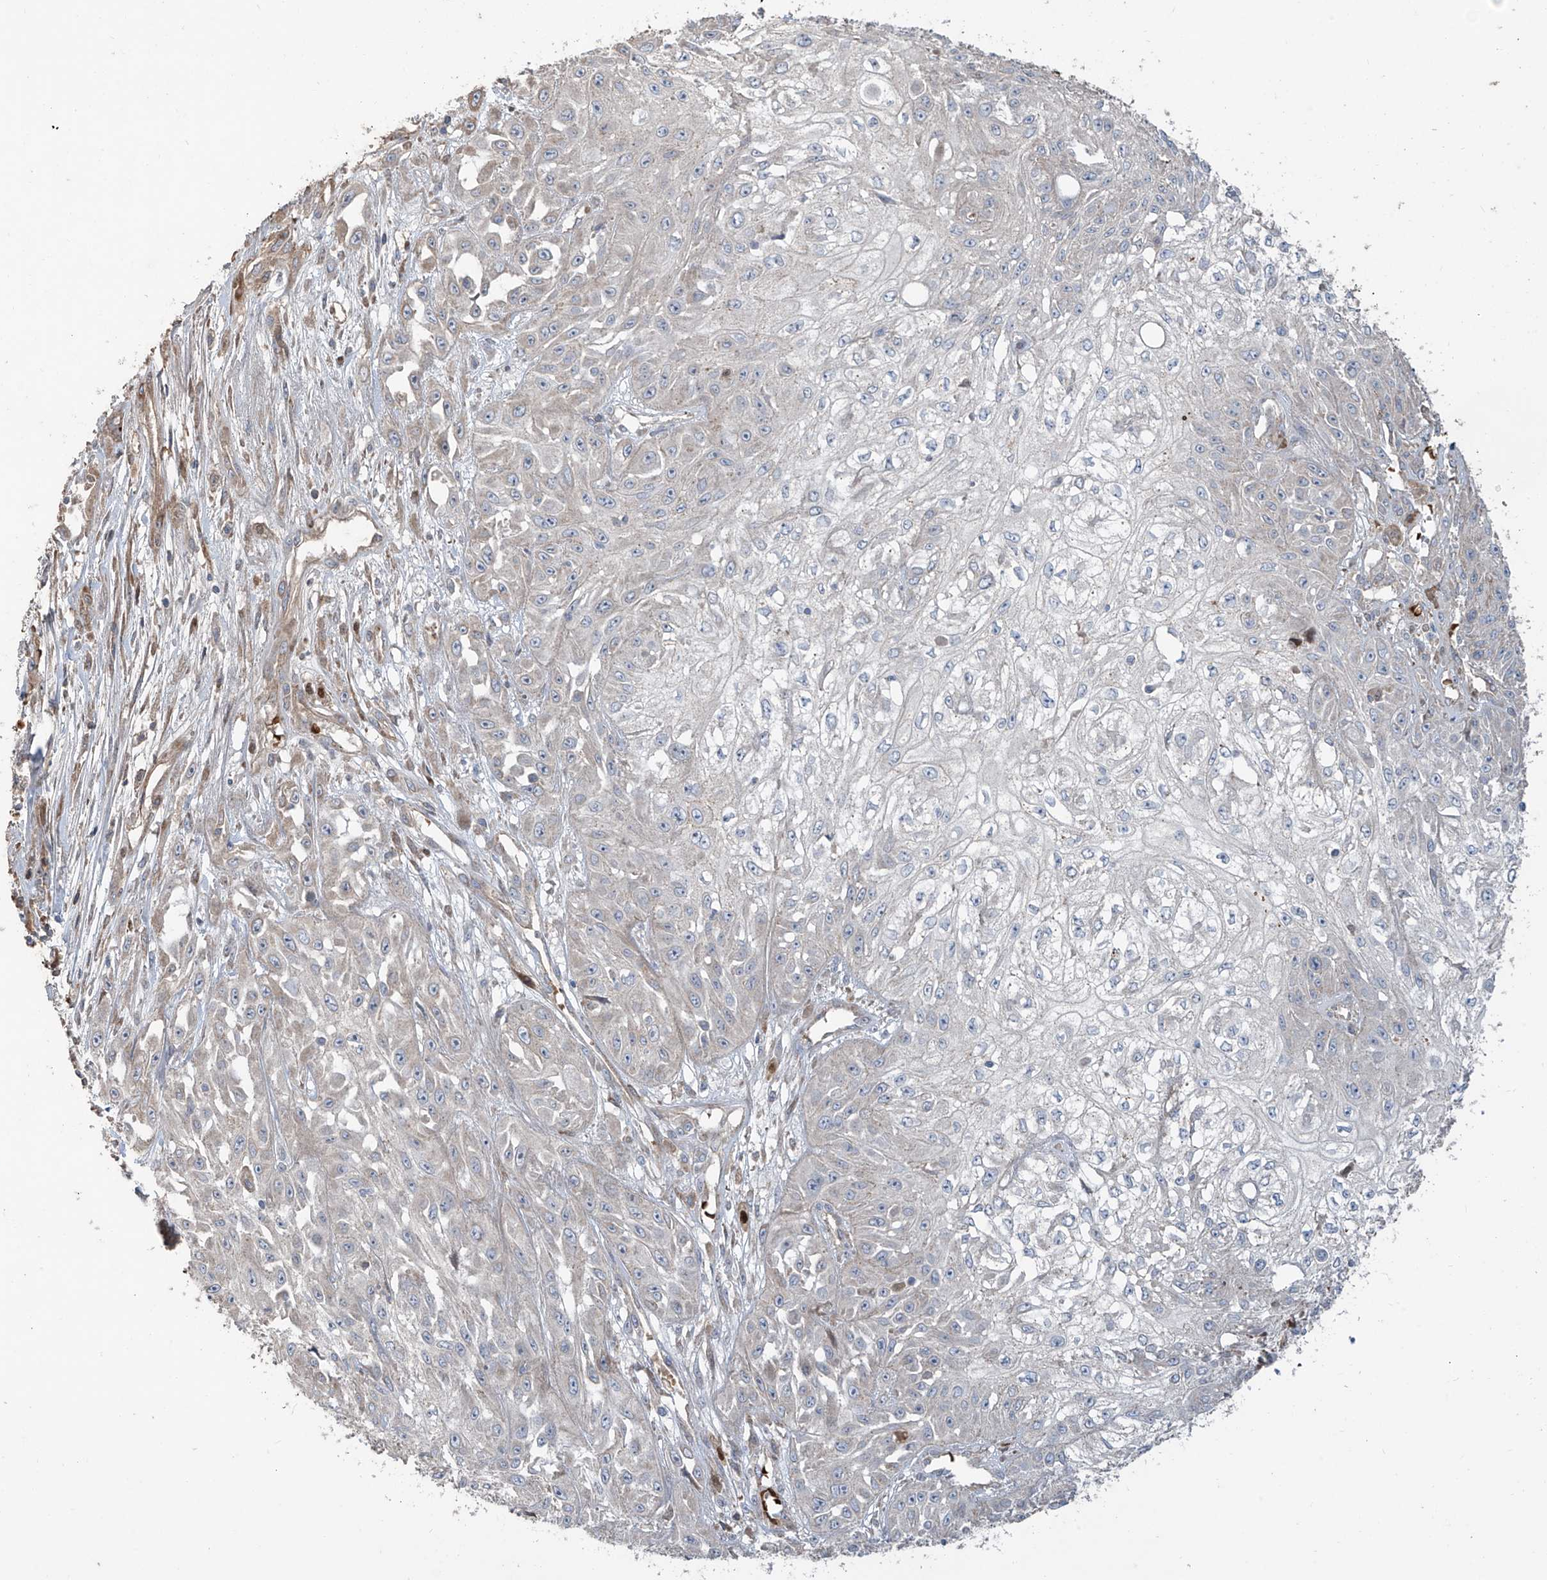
{"staining": {"intensity": "negative", "quantity": "none", "location": "none"}, "tissue": "skin cancer", "cell_type": "Tumor cells", "image_type": "cancer", "snomed": [{"axis": "morphology", "description": "Squamous cell carcinoma, NOS"}, {"axis": "morphology", "description": "Squamous cell carcinoma, metastatic, NOS"}, {"axis": "topography", "description": "Skin"}, {"axis": "topography", "description": "Lymph node"}], "caption": "This is a image of immunohistochemistry (IHC) staining of squamous cell carcinoma (skin), which shows no expression in tumor cells.", "gene": "ABTB1", "patient": {"sex": "male", "age": 75}}